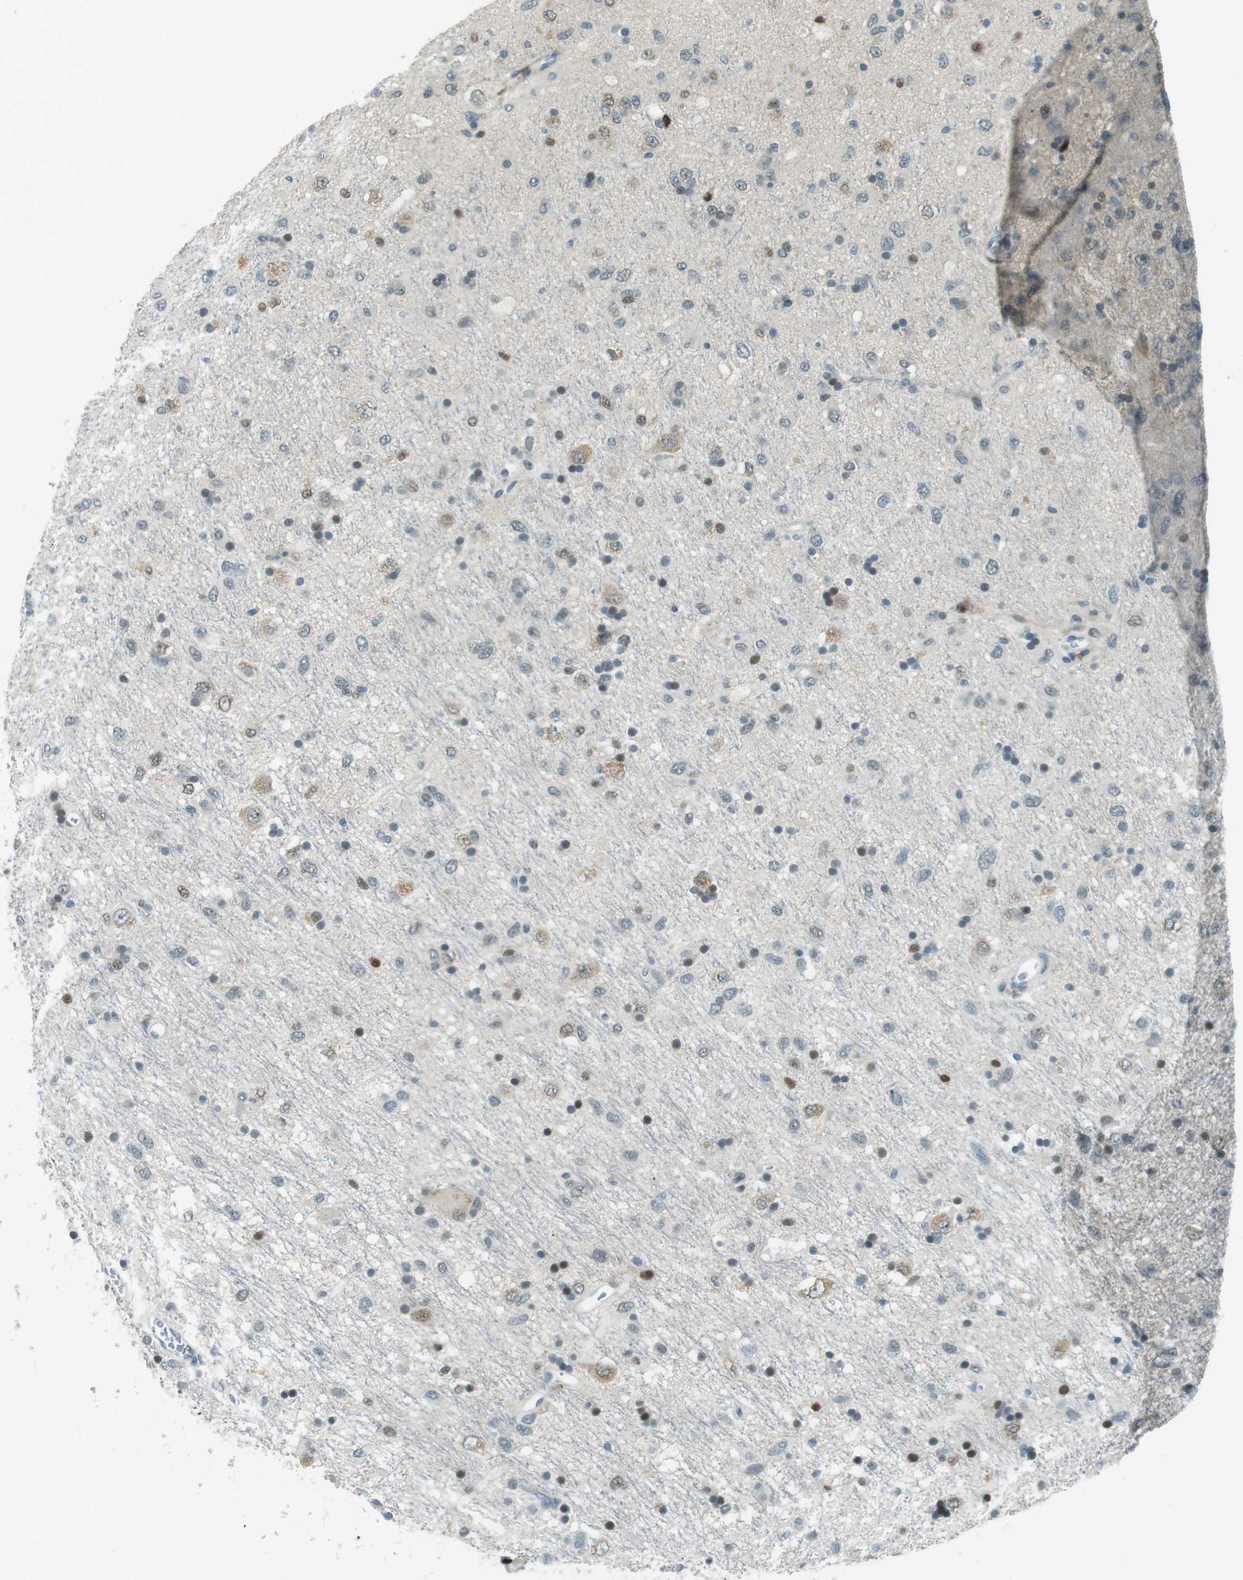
{"staining": {"intensity": "moderate", "quantity": "25%-75%", "location": "nuclear"}, "tissue": "glioma", "cell_type": "Tumor cells", "image_type": "cancer", "snomed": [{"axis": "morphology", "description": "Glioma, malignant, Low grade"}, {"axis": "topography", "description": "Brain"}], "caption": "Protein staining demonstrates moderate nuclear staining in about 25%-75% of tumor cells in low-grade glioma (malignant).", "gene": "PJA1", "patient": {"sex": "male", "age": 77}}